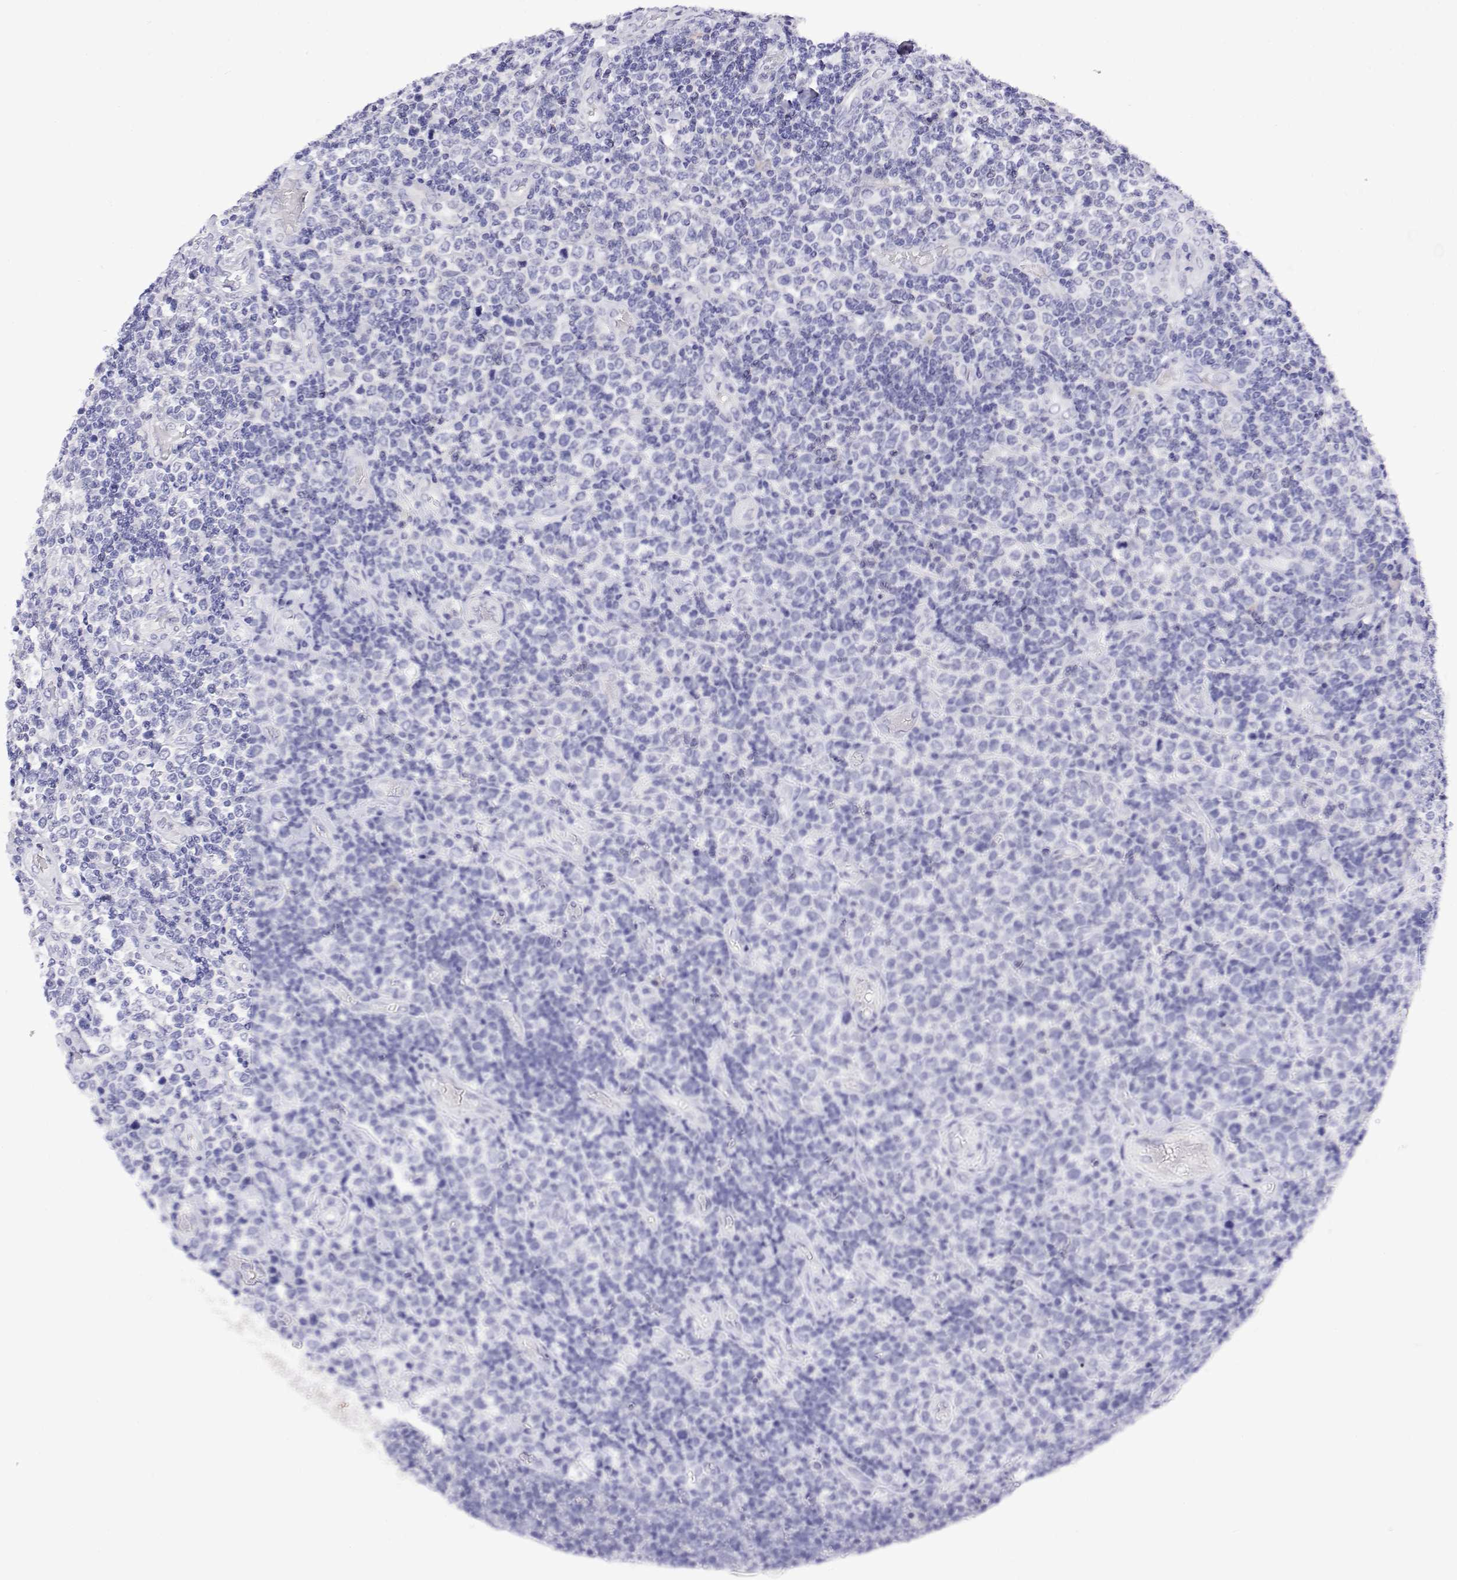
{"staining": {"intensity": "negative", "quantity": "none", "location": "none"}, "tissue": "lymphoma", "cell_type": "Tumor cells", "image_type": "cancer", "snomed": [{"axis": "morphology", "description": "Malignant lymphoma, non-Hodgkin's type, High grade"}, {"axis": "topography", "description": "Soft tissue"}], "caption": "DAB (3,3'-diaminobenzidine) immunohistochemical staining of lymphoma shows no significant expression in tumor cells.", "gene": "LY6D", "patient": {"sex": "female", "age": 56}}